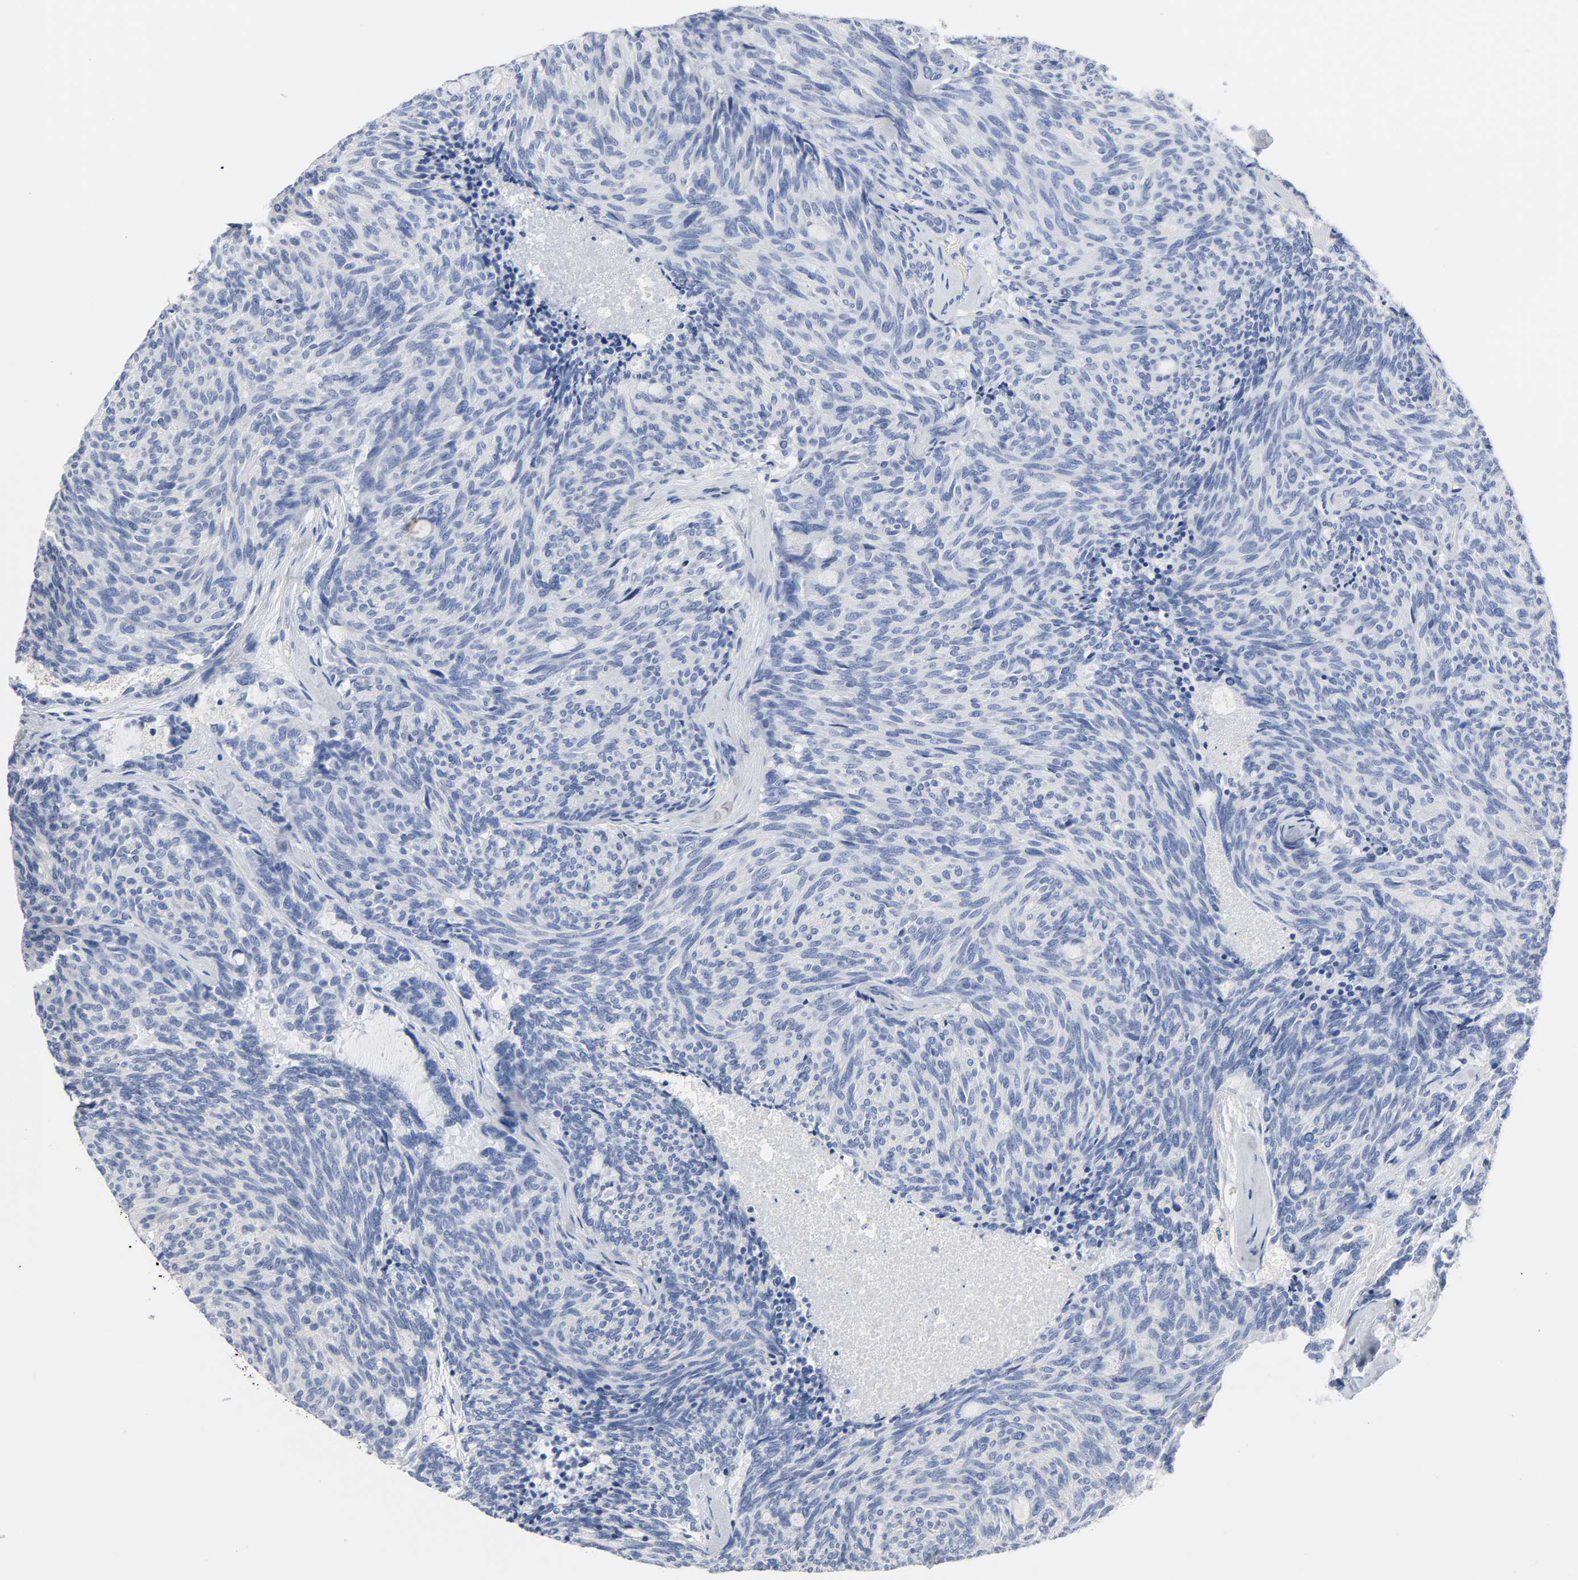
{"staining": {"intensity": "negative", "quantity": "none", "location": "none"}, "tissue": "carcinoid", "cell_type": "Tumor cells", "image_type": "cancer", "snomed": [{"axis": "morphology", "description": "Carcinoid, malignant, NOS"}, {"axis": "topography", "description": "Pancreas"}], "caption": "The micrograph displays no significant staining in tumor cells of malignant carcinoid.", "gene": "ACP3", "patient": {"sex": "female", "age": 54}}